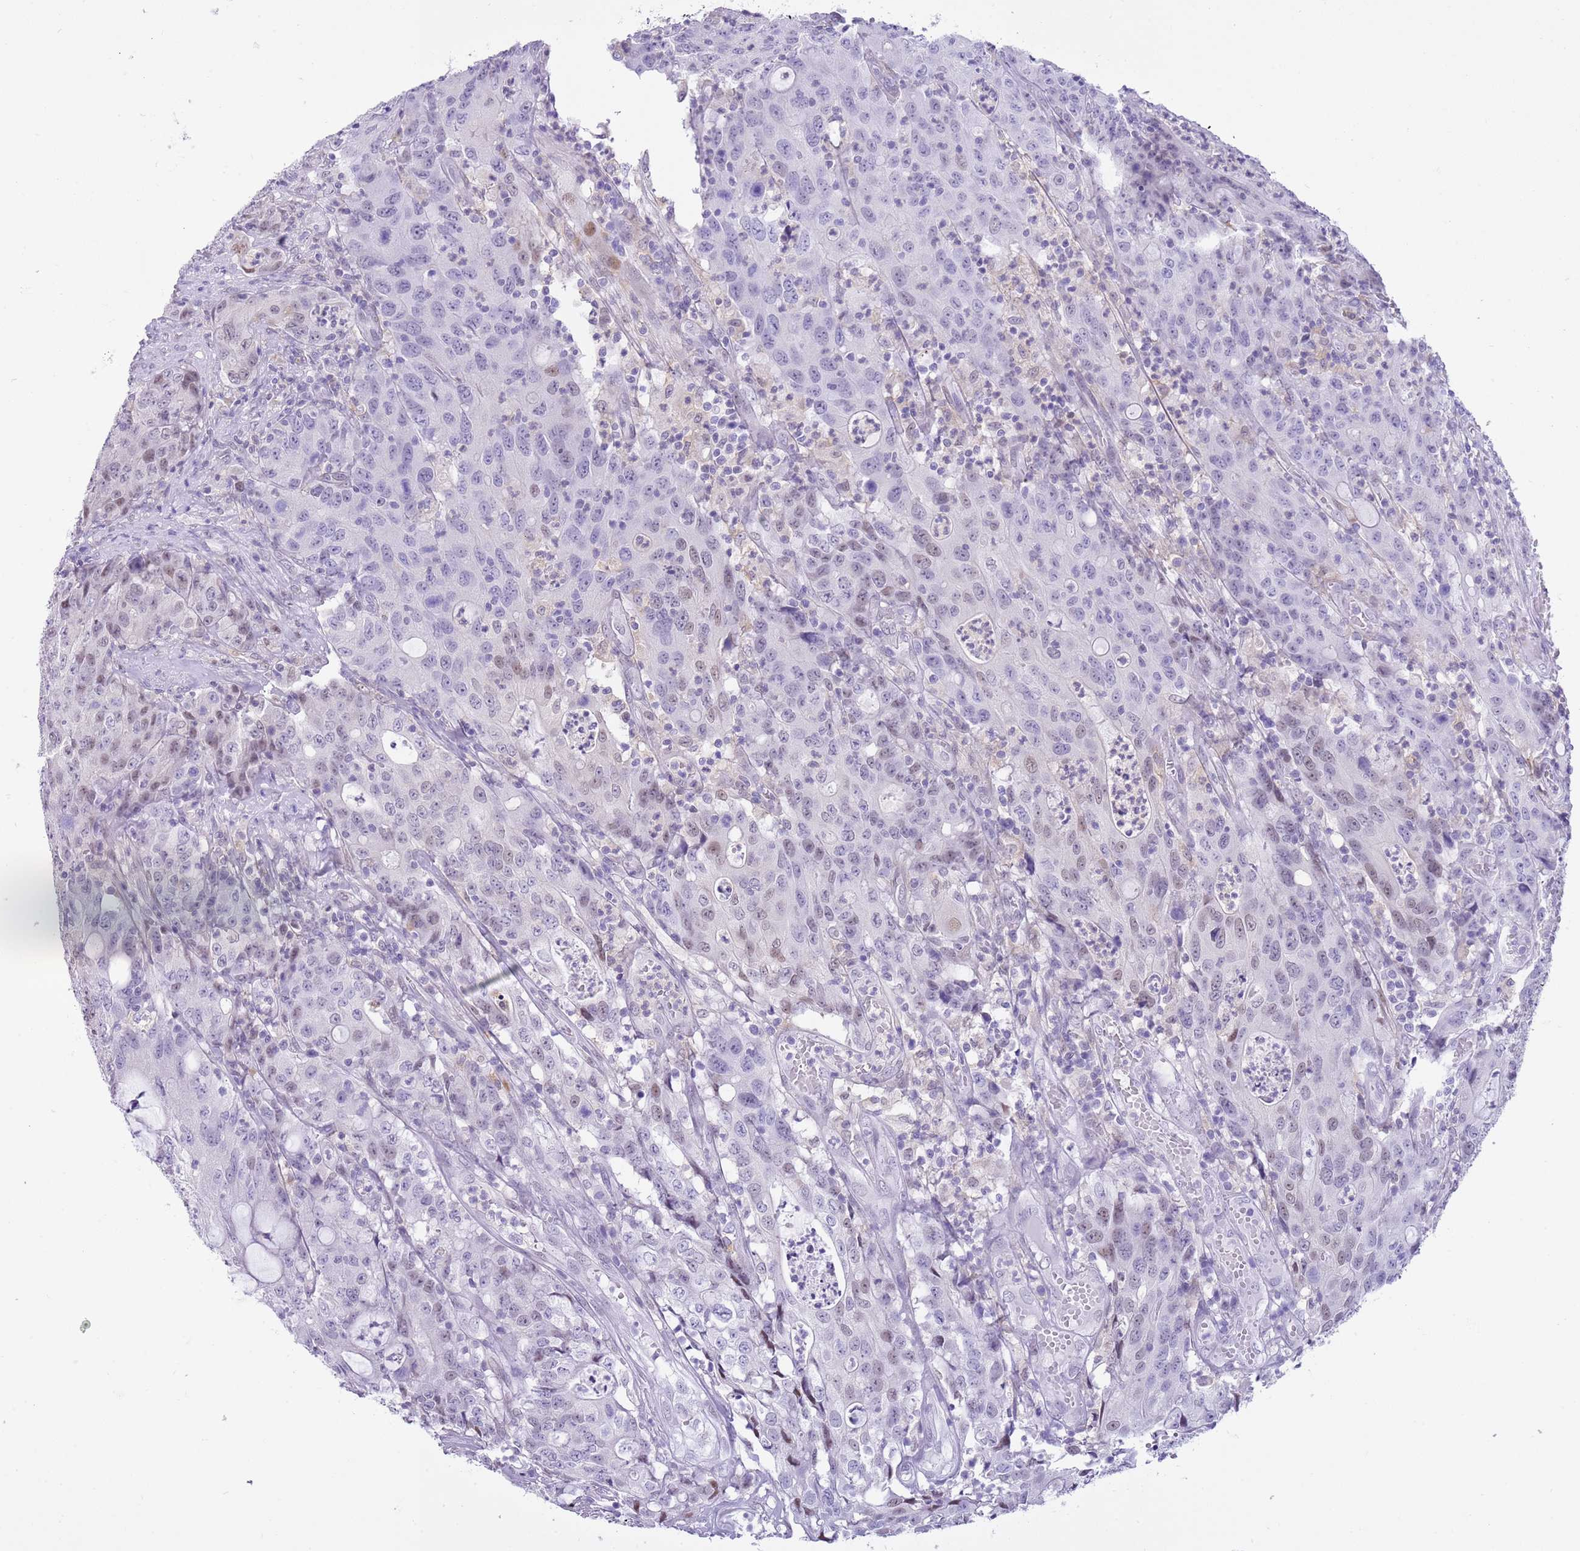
{"staining": {"intensity": "weak", "quantity": "<25%", "location": "nuclear"}, "tissue": "colorectal cancer", "cell_type": "Tumor cells", "image_type": "cancer", "snomed": [{"axis": "morphology", "description": "Adenocarcinoma, NOS"}, {"axis": "topography", "description": "Colon"}], "caption": "This photomicrograph is of colorectal adenocarcinoma stained with immunohistochemistry (IHC) to label a protein in brown with the nuclei are counter-stained blue. There is no staining in tumor cells.", "gene": "PPP1R17", "patient": {"sex": "male", "age": 83}}